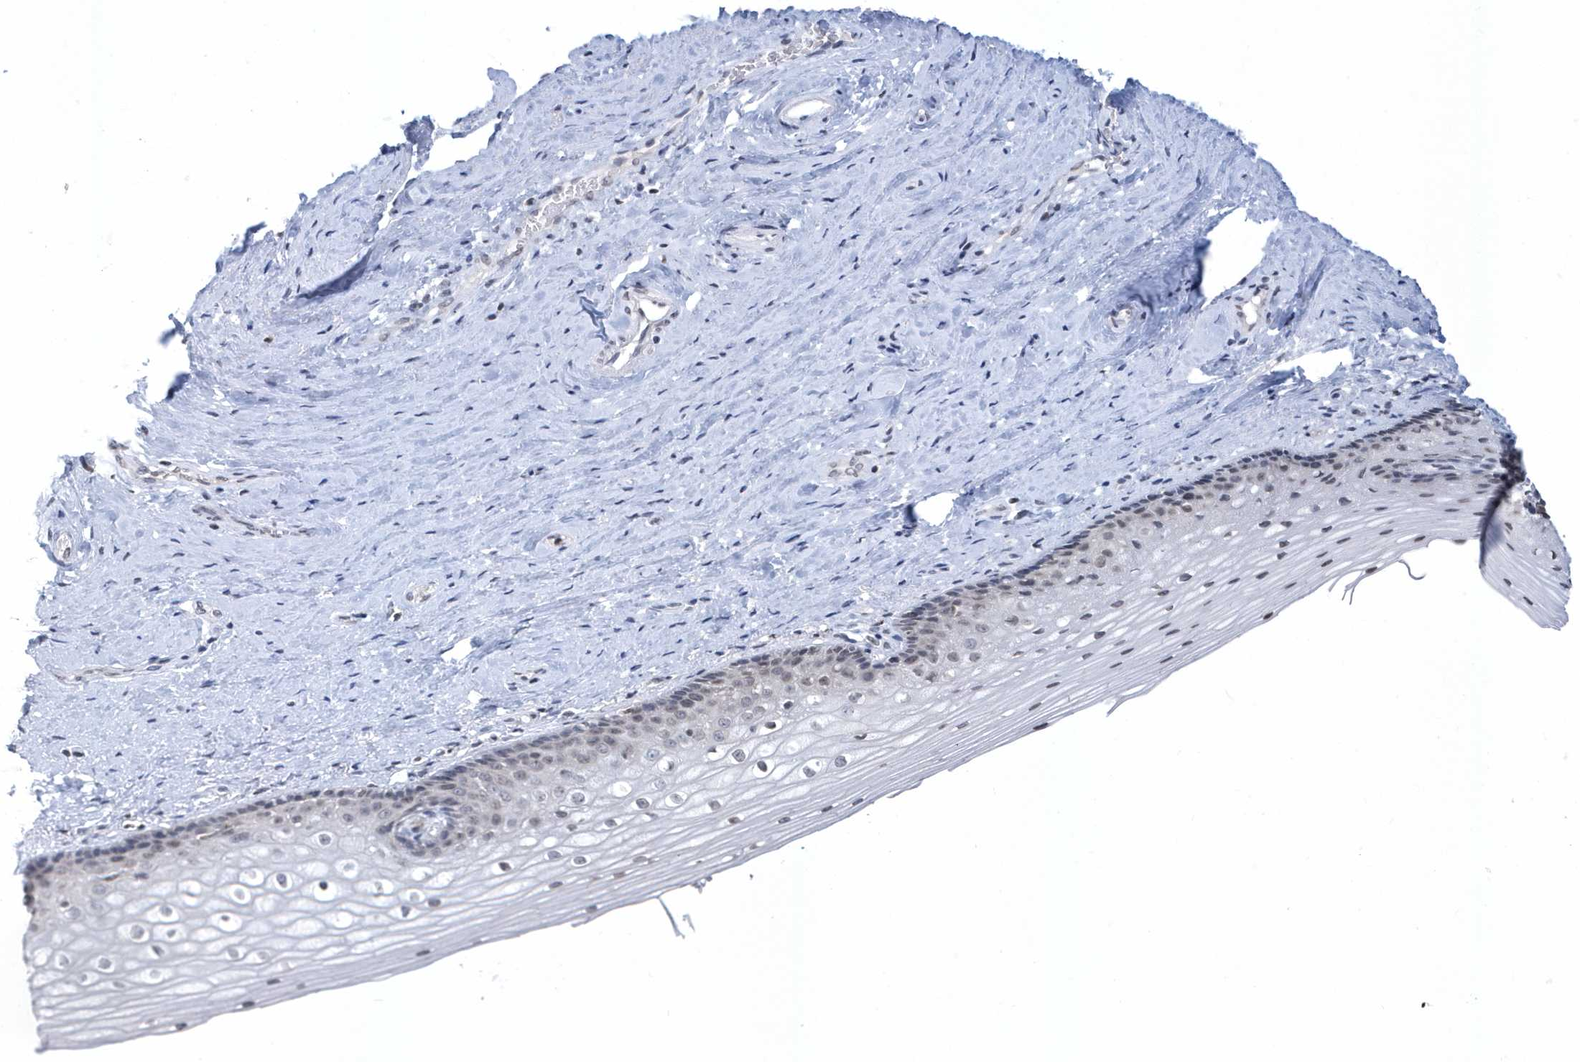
{"staining": {"intensity": "negative", "quantity": "none", "location": "none"}, "tissue": "vagina", "cell_type": "Squamous epithelial cells", "image_type": "normal", "snomed": [{"axis": "morphology", "description": "Normal tissue, NOS"}, {"axis": "topography", "description": "Vagina"}], "caption": "Micrograph shows no significant protein staining in squamous epithelial cells of unremarkable vagina. (IHC, brightfield microscopy, high magnification).", "gene": "VWA5B2", "patient": {"sex": "female", "age": 46}}